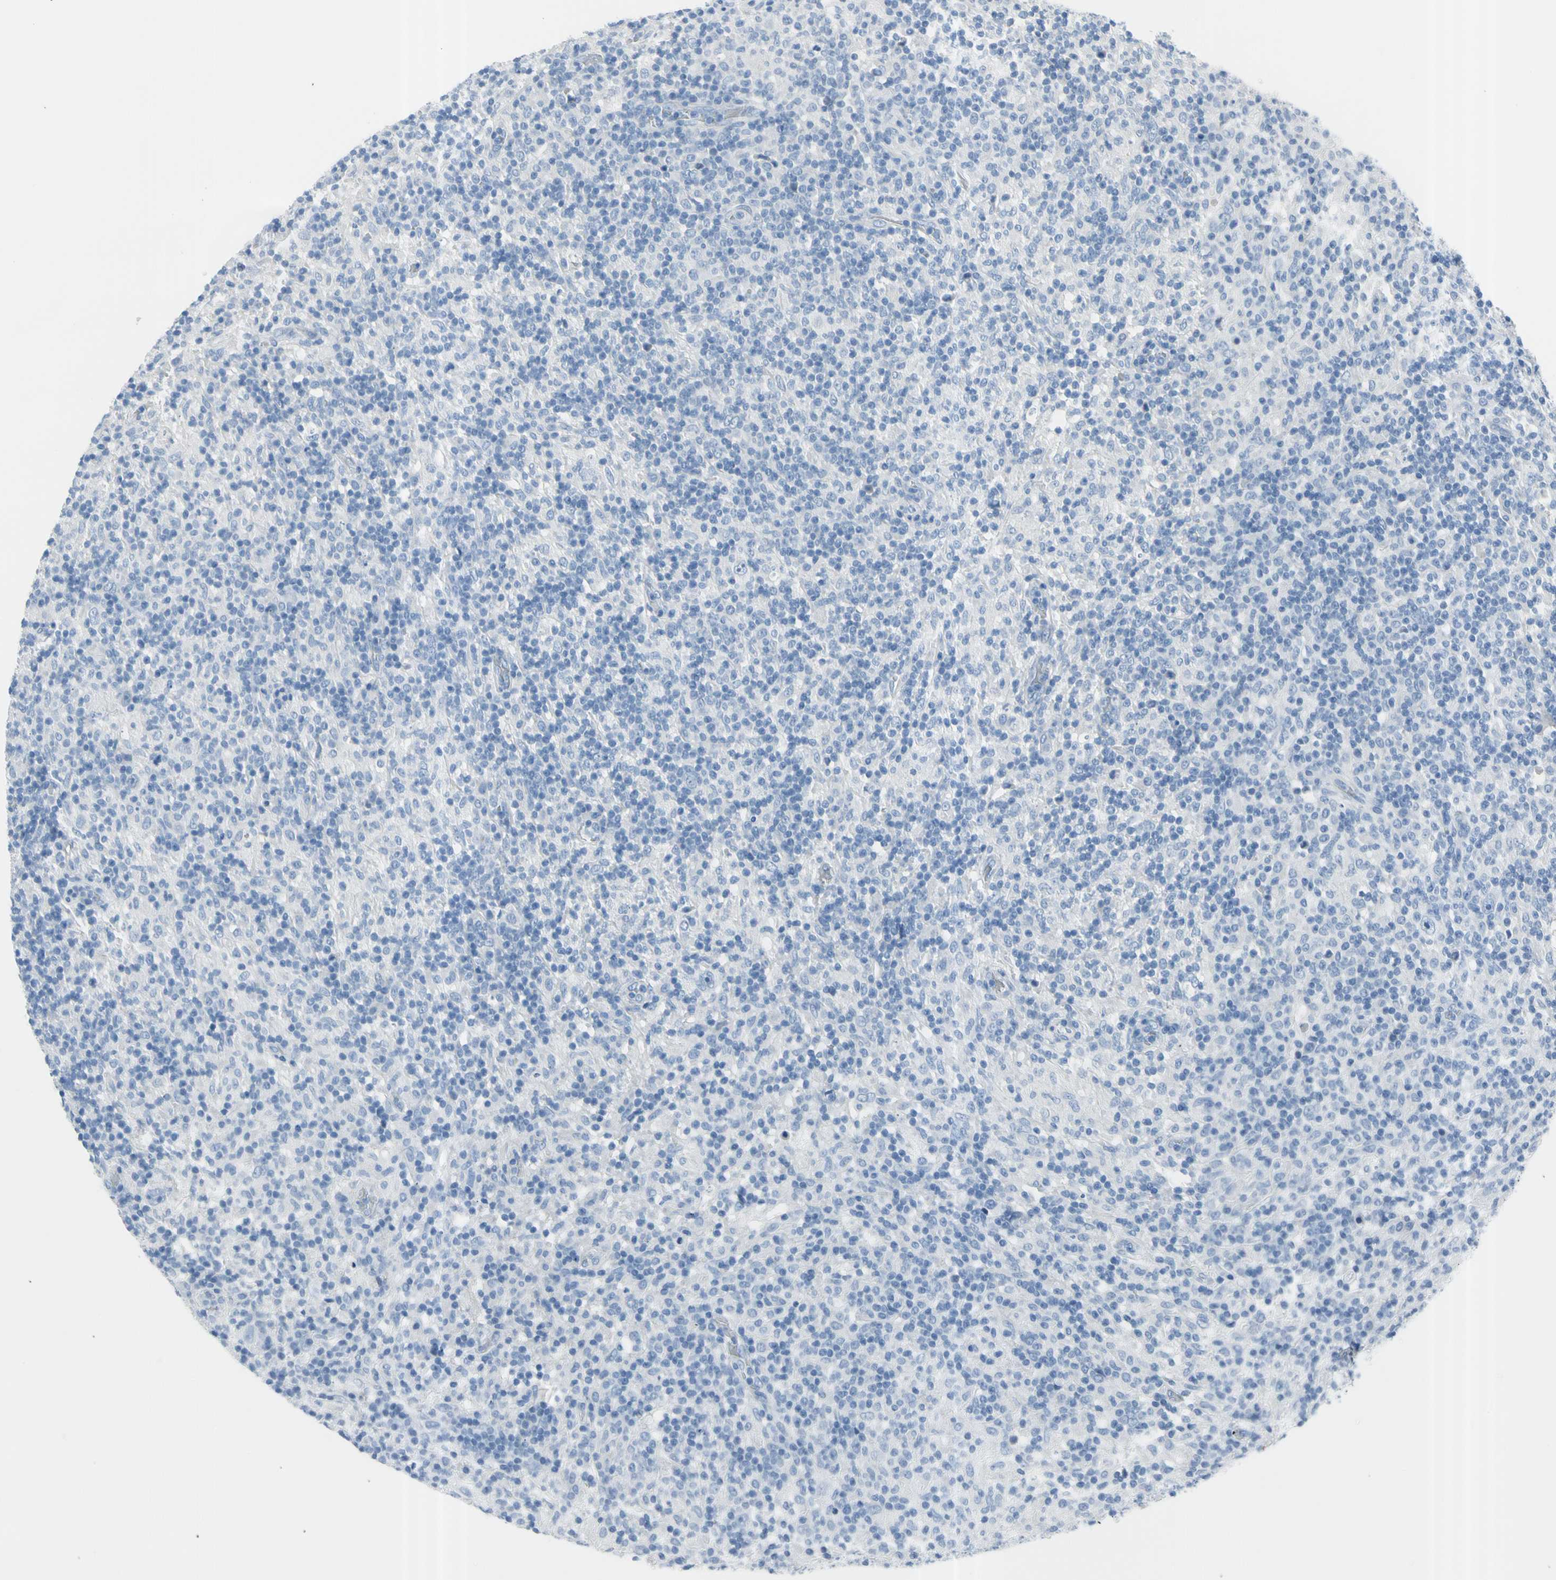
{"staining": {"intensity": "negative", "quantity": "none", "location": "none"}, "tissue": "lymphoma", "cell_type": "Tumor cells", "image_type": "cancer", "snomed": [{"axis": "morphology", "description": "Hodgkin's disease, NOS"}, {"axis": "topography", "description": "Lymph node"}], "caption": "IHC histopathology image of neoplastic tissue: human Hodgkin's disease stained with DAB exhibits no significant protein staining in tumor cells.", "gene": "TPO", "patient": {"sex": "male", "age": 70}}